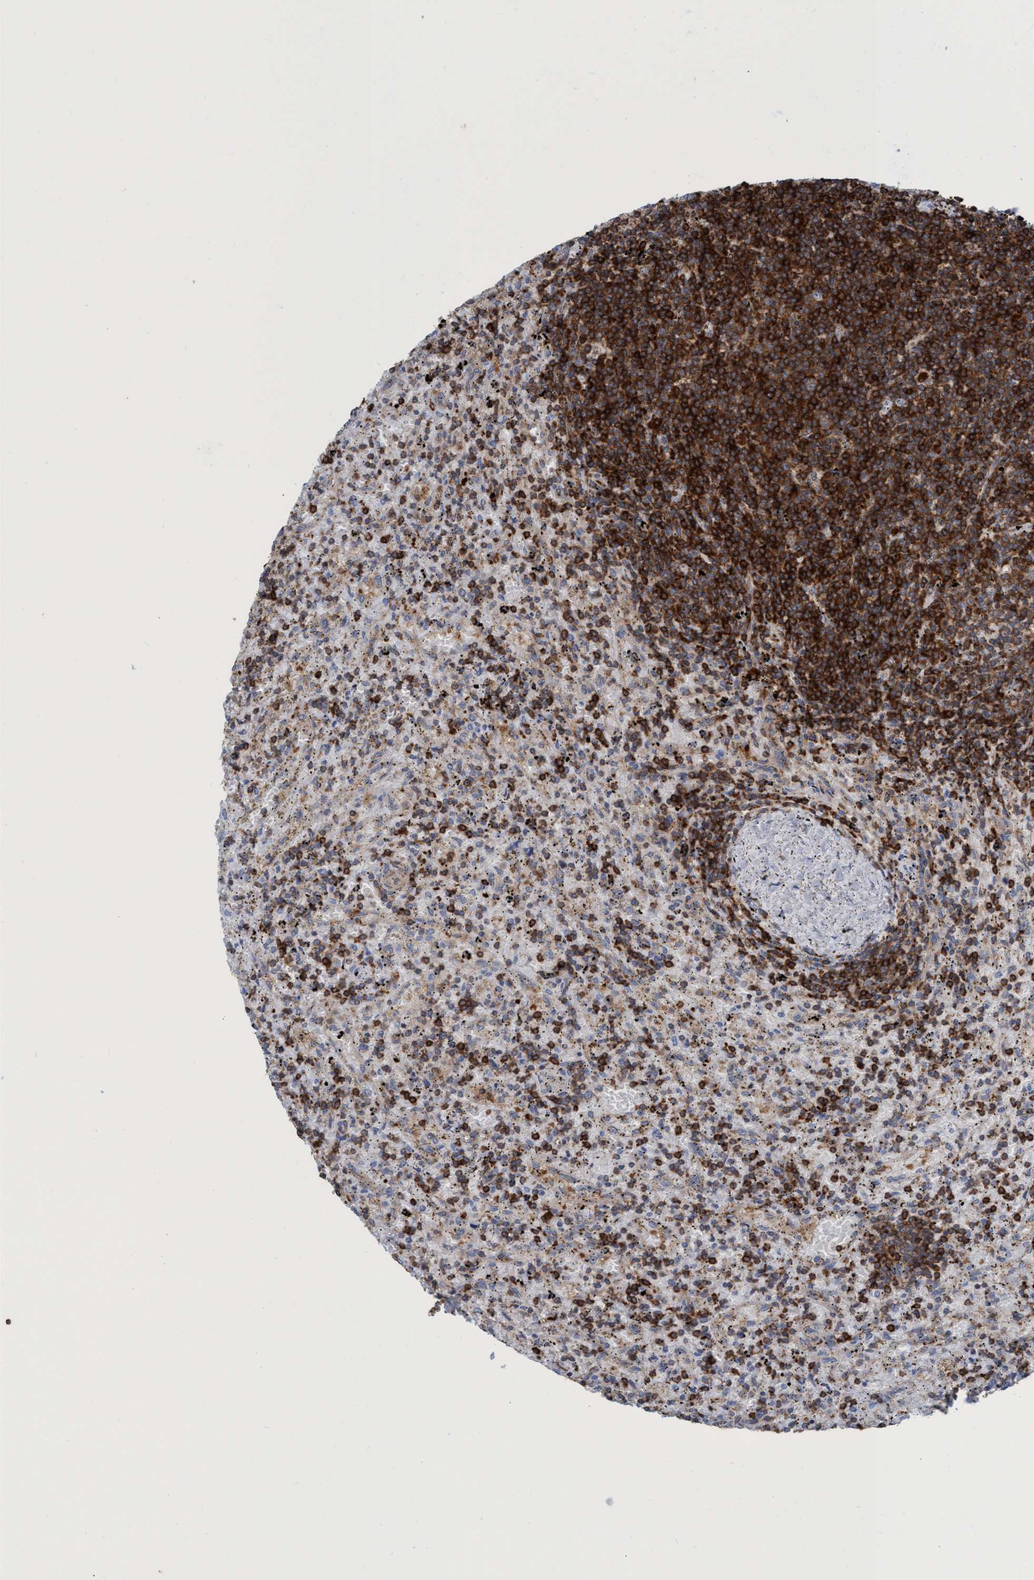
{"staining": {"intensity": "strong", "quantity": "25%-75%", "location": "cytoplasmic/membranous"}, "tissue": "lymphoma", "cell_type": "Tumor cells", "image_type": "cancer", "snomed": [{"axis": "morphology", "description": "Malignant lymphoma, non-Hodgkin's type, Low grade"}, {"axis": "topography", "description": "Spleen"}], "caption": "Immunohistochemical staining of lymphoma displays high levels of strong cytoplasmic/membranous protein expression in about 25%-75% of tumor cells. Ihc stains the protein in brown and the nuclei are stained blue.", "gene": "EZR", "patient": {"sex": "male", "age": 76}}